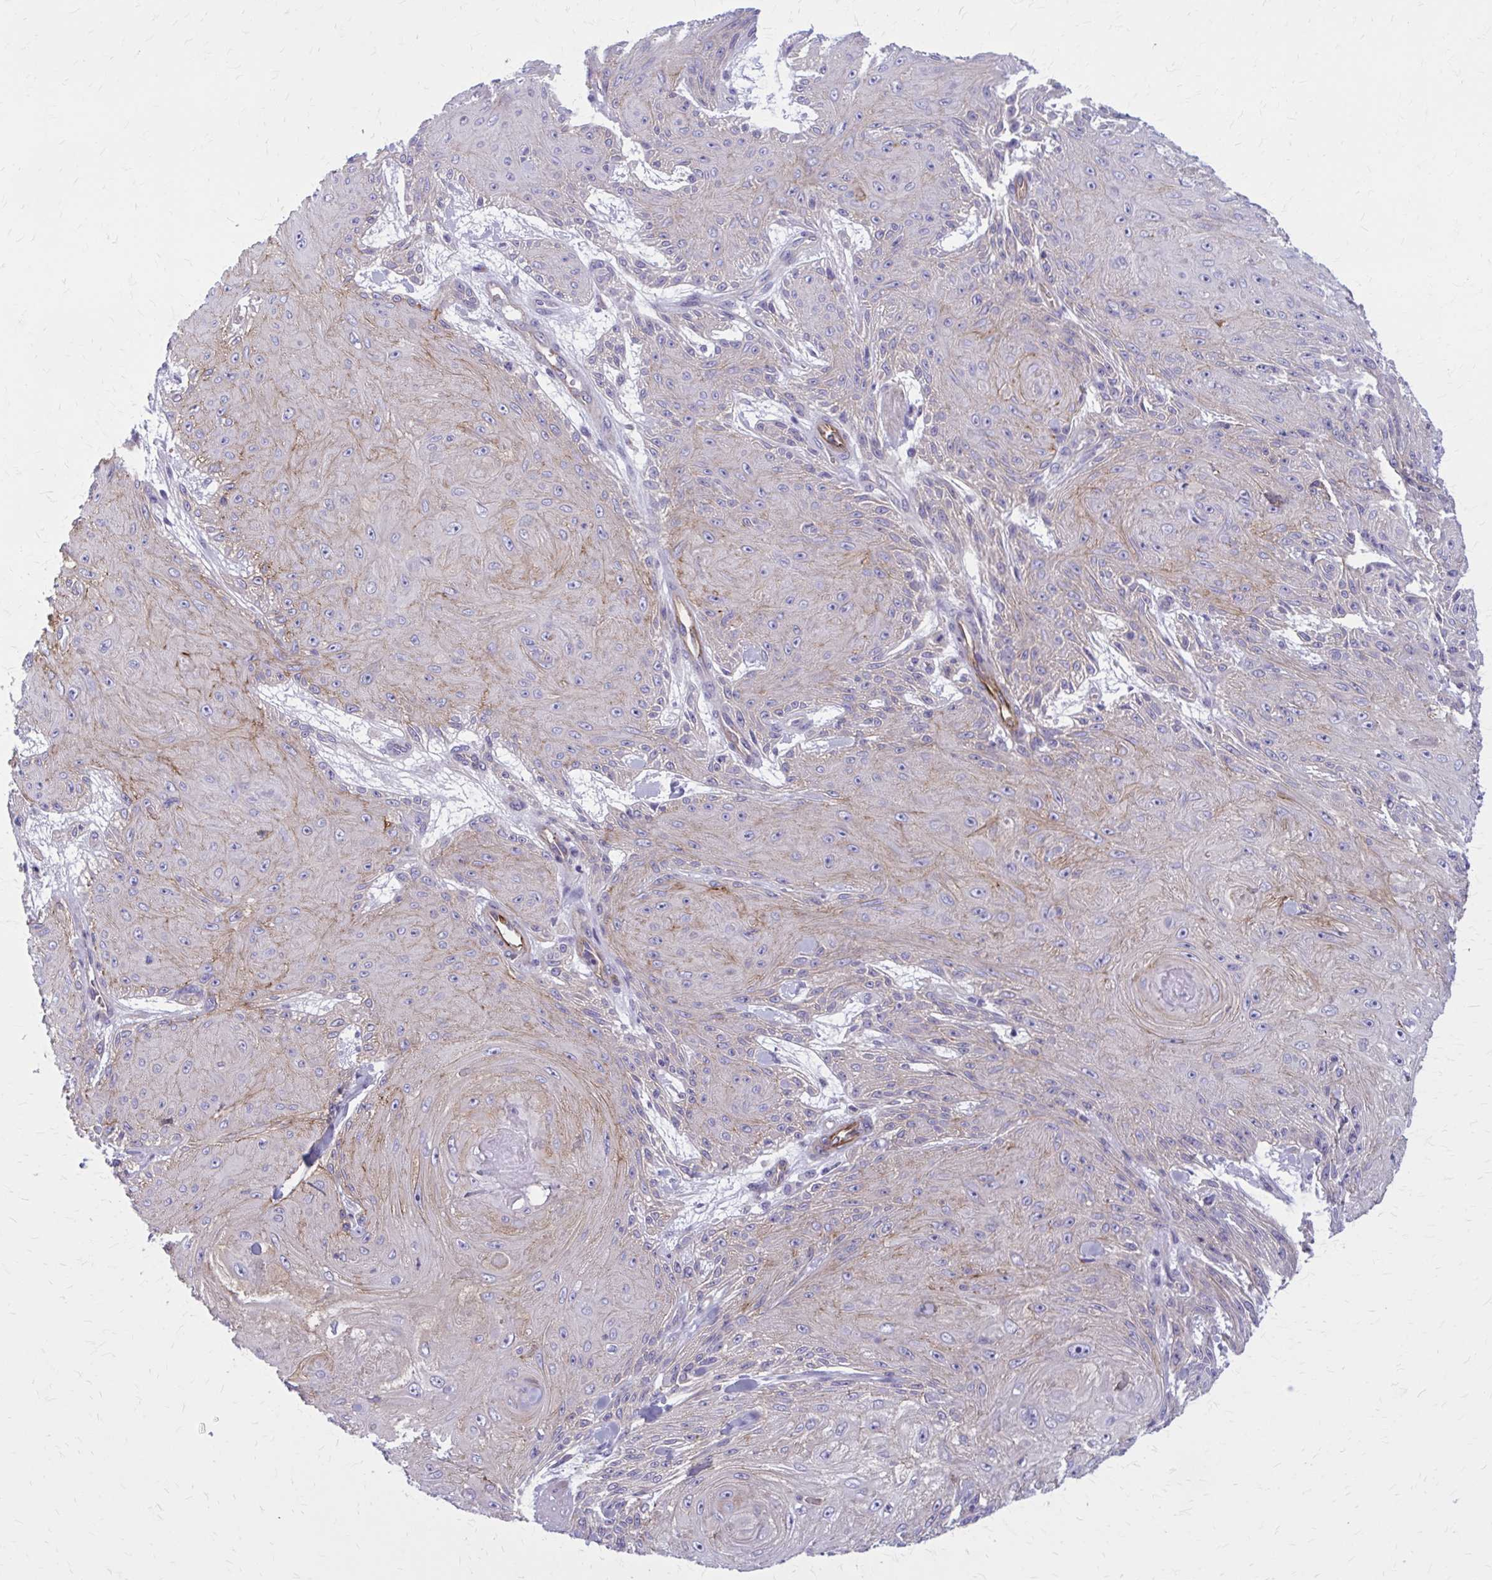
{"staining": {"intensity": "weak", "quantity": "25%-75%", "location": "cytoplasmic/membranous"}, "tissue": "skin cancer", "cell_type": "Tumor cells", "image_type": "cancer", "snomed": [{"axis": "morphology", "description": "Squamous cell carcinoma, NOS"}, {"axis": "topography", "description": "Skin"}], "caption": "Squamous cell carcinoma (skin) was stained to show a protein in brown. There is low levels of weak cytoplasmic/membranous staining in about 25%-75% of tumor cells.", "gene": "ZDHHC7", "patient": {"sex": "male", "age": 88}}